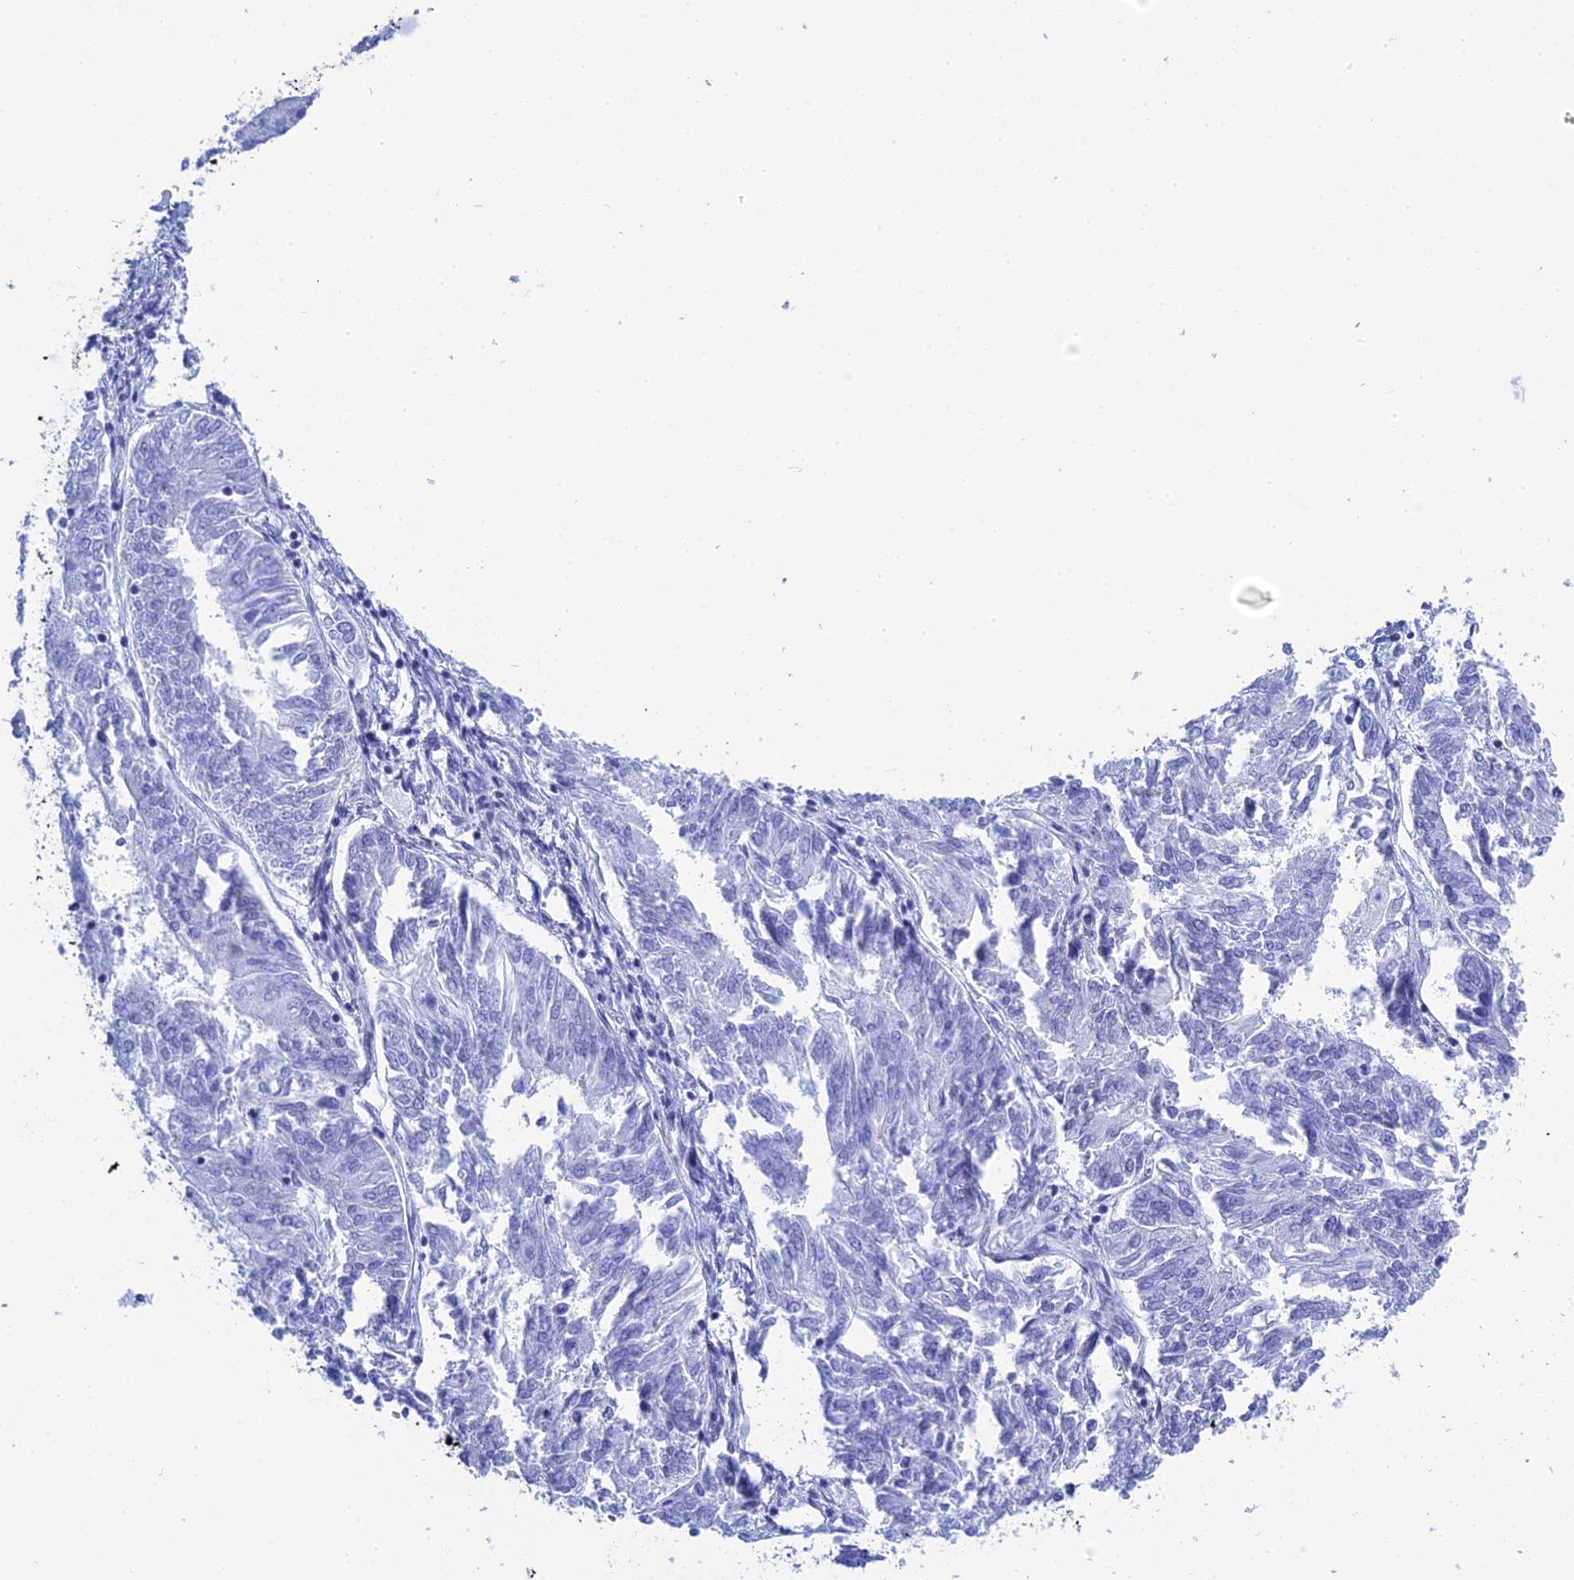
{"staining": {"intensity": "negative", "quantity": "none", "location": "none"}, "tissue": "endometrial cancer", "cell_type": "Tumor cells", "image_type": "cancer", "snomed": [{"axis": "morphology", "description": "Adenocarcinoma, NOS"}, {"axis": "topography", "description": "Endometrium"}], "caption": "Immunohistochemistry histopathology image of neoplastic tissue: adenocarcinoma (endometrial) stained with DAB reveals no significant protein positivity in tumor cells. (DAB immunohistochemistry visualized using brightfield microscopy, high magnification).", "gene": "TEX101", "patient": {"sex": "female", "age": 58}}